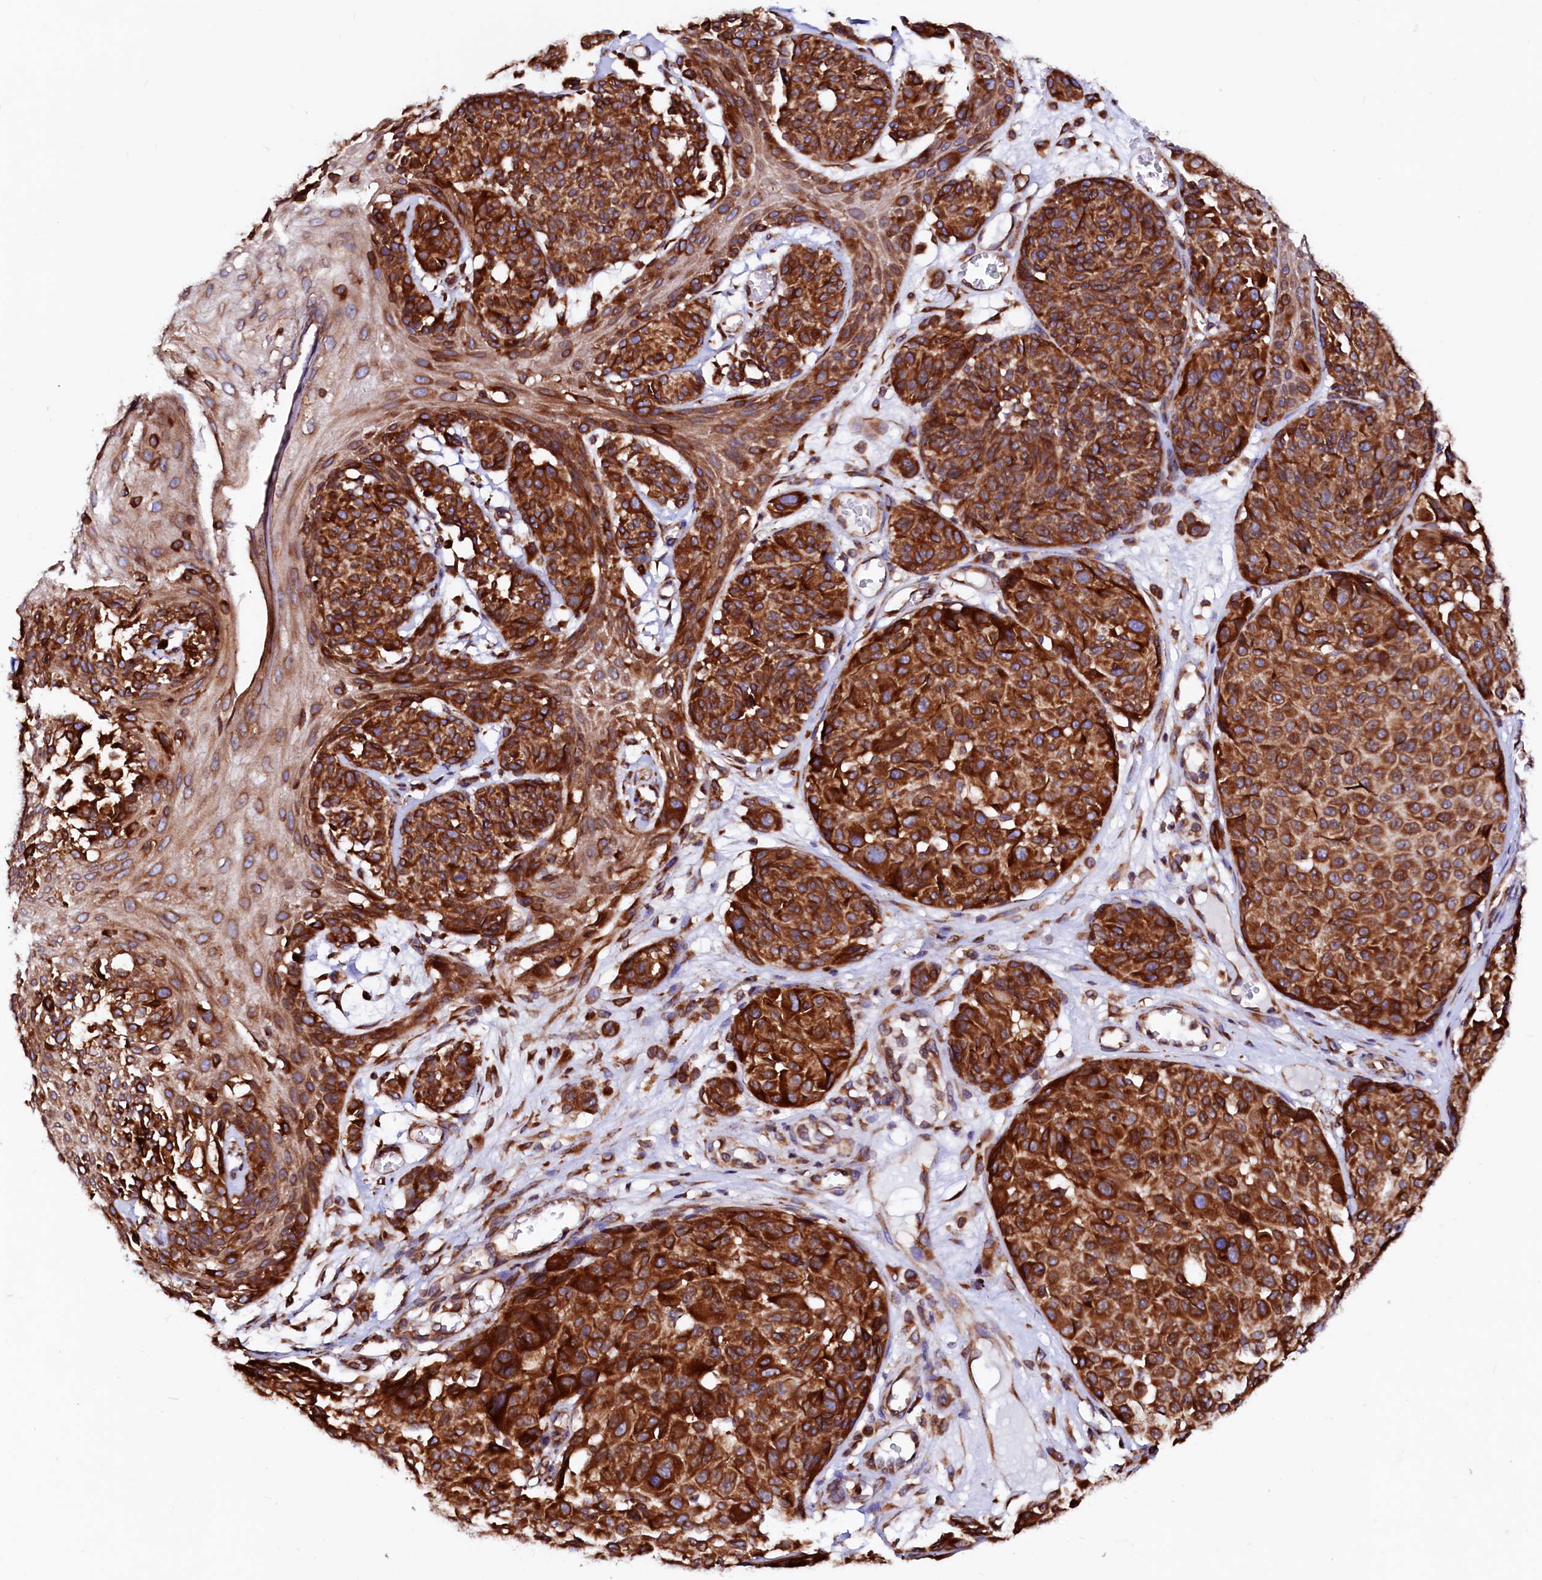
{"staining": {"intensity": "strong", "quantity": ">75%", "location": "cytoplasmic/membranous"}, "tissue": "melanoma", "cell_type": "Tumor cells", "image_type": "cancer", "snomed": [{"axis": "morphology", "description": "Malignant melanoma, NOS"}, {"axis": "topography", "description": "Skin"}], "caption": "An image showing strong cytoplasmic/membranous staining in approximately >75% of tumor cells in melanoma, as visualized by brown immunohistochemical staining.", "gene": "DERL1", "patient": {"sex": "male", "age": 83}}